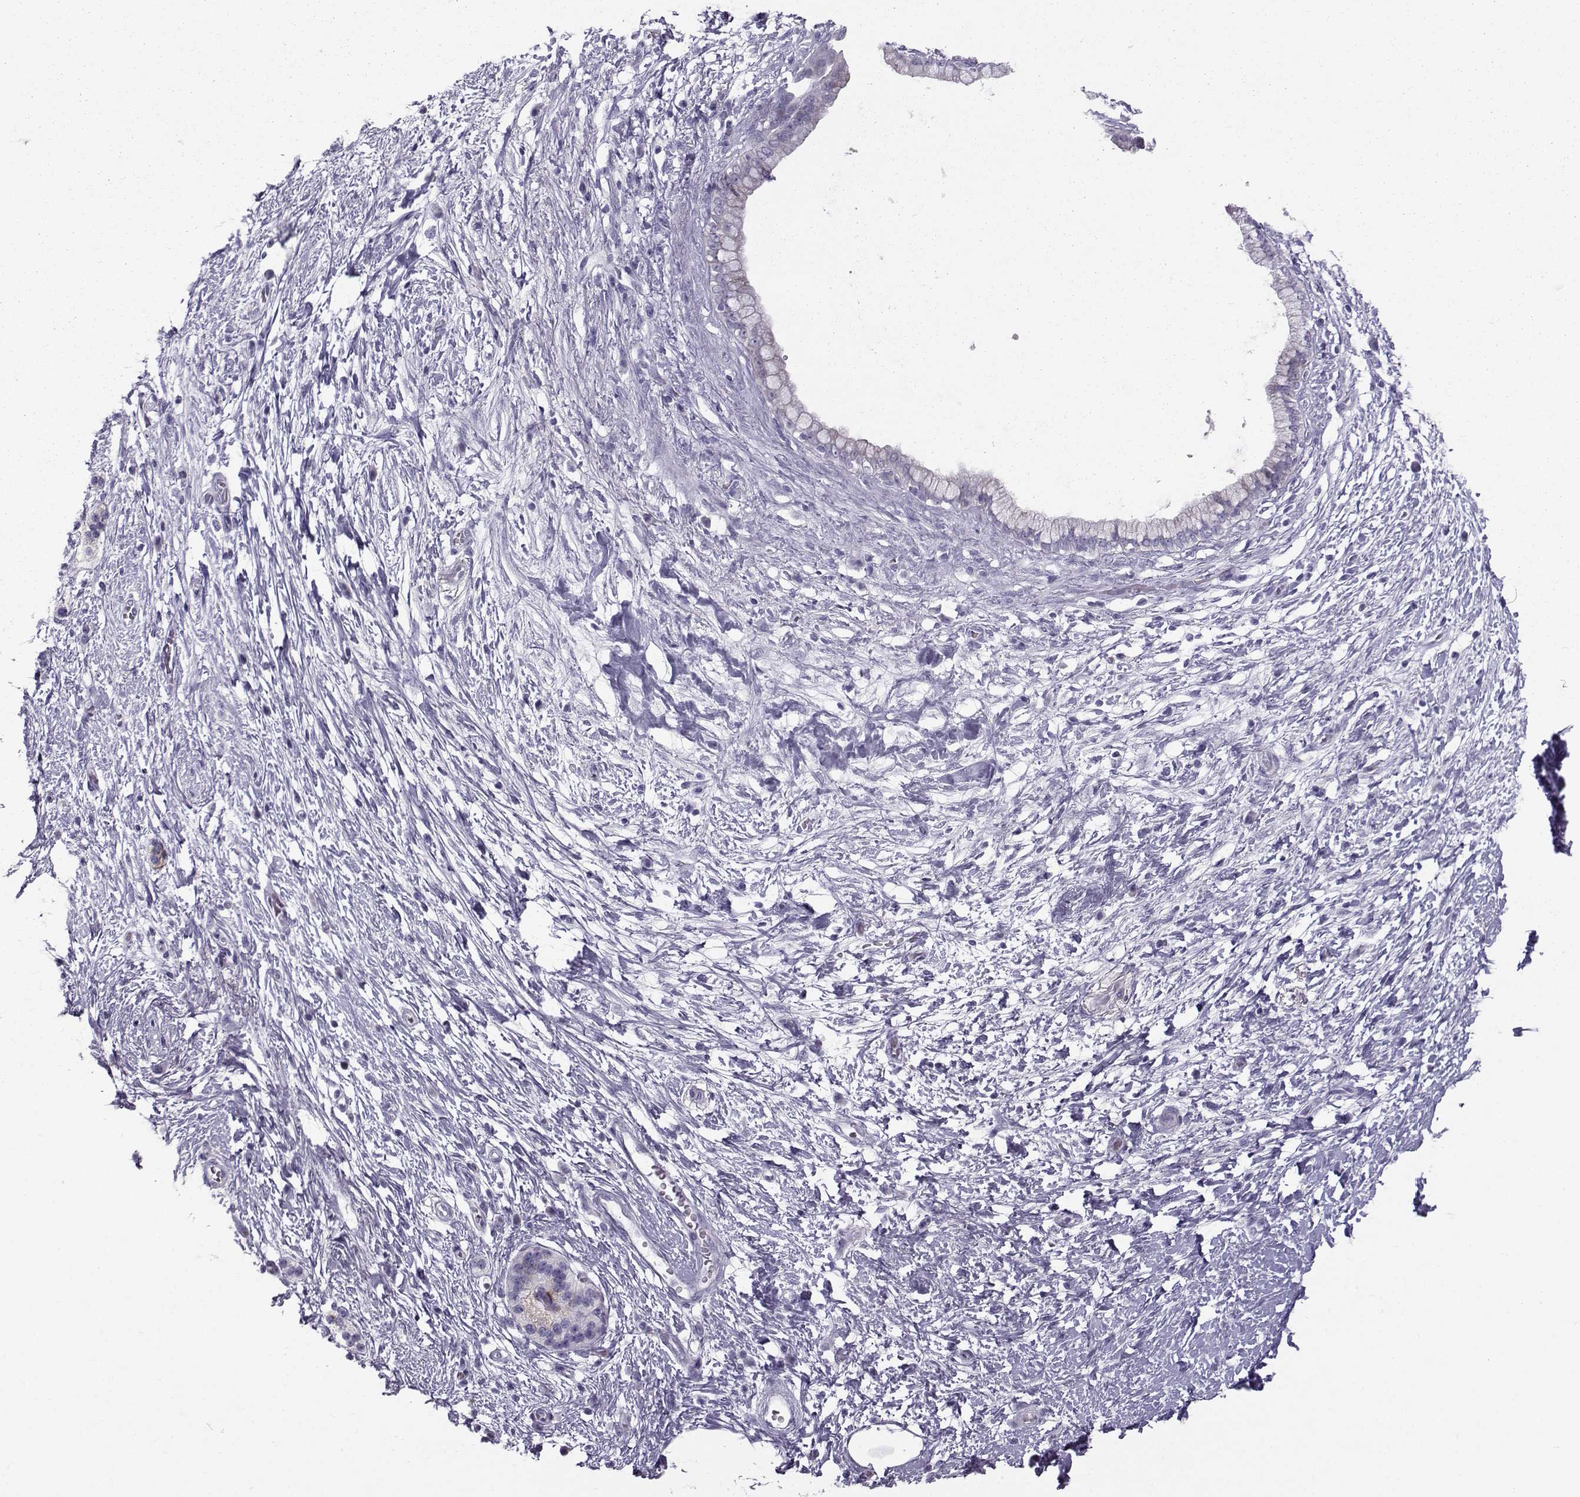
{"staining": {"intensity": "weak", "quantity": "<25%", "location": "cytoplasmic/membranous"}, "tissue": "pancreatic cancer", "cell_type": "Tumor cells", "image_type": "cancer", "snomed": [{"axis": "morphology", "description": "Adenocarcinoma, NOS"}, {"axis": "topography", "description": "Pancreas"}], "caption": "High power microscopy photomicrograph of an immunohistochemistry (IHC) photomicrograph of pancreatic adenocarcinoma, revealing no significant positivity in tumor cells. Nuclei are stained in blue.", "gene": "DMRT3", "patient": {"sex": "female", "age": 72}}